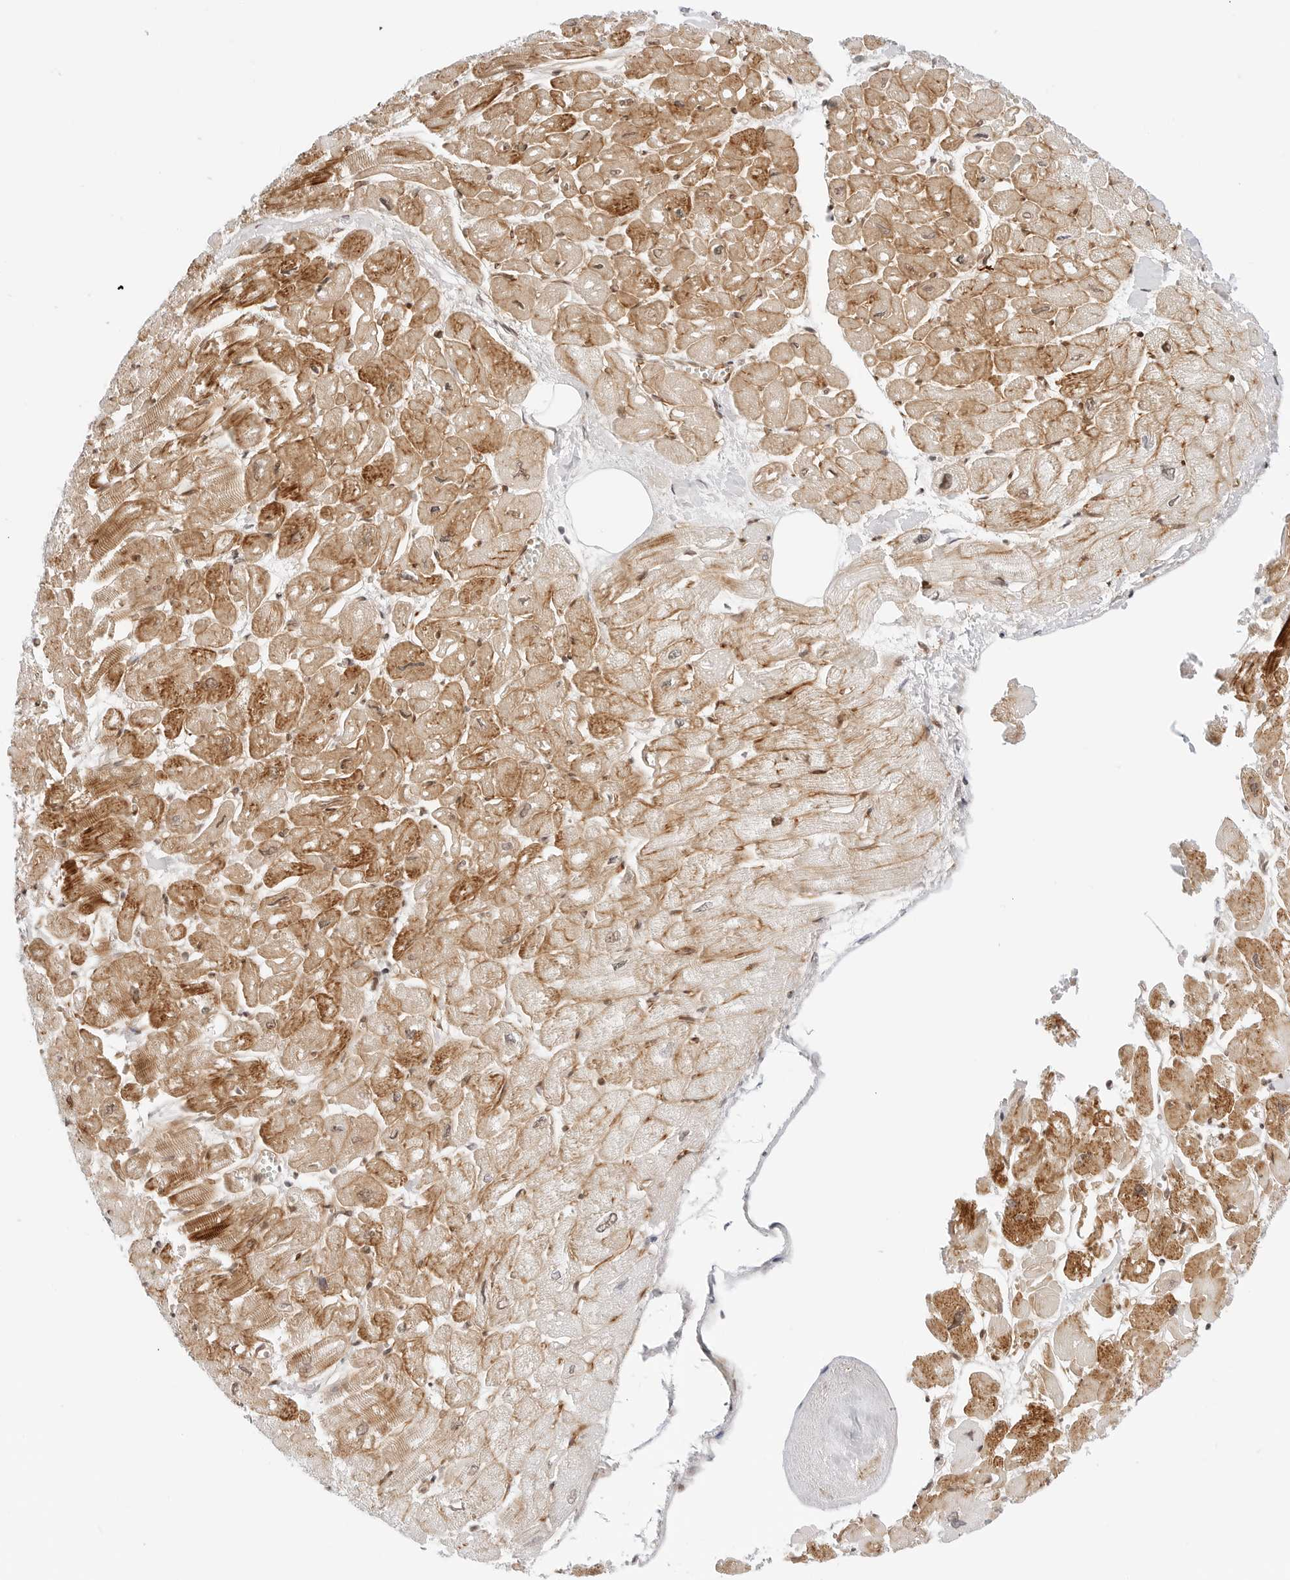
{"staining": {"intensity": "moderate", "quantity": ">75%", "location": "cytoplasmic/membranous"}, "tissue": "heart muscle", "cell_type": "Cardiomyocytes", "image_type": "normal", "snomed": [{"axis": "morphology", "description": "Normal tissue, NOS"}, {"axis": "topography", "description": "Heart"}], "caption": "Immunohistochemical staining of normal human heart muscle shows >75% levels of moderate cytoplasmic/membranous protein expression in about >75% of cardiomyocytes.", "gene": "ZNF613", "patient": {"sex": "male", "age": 54}}